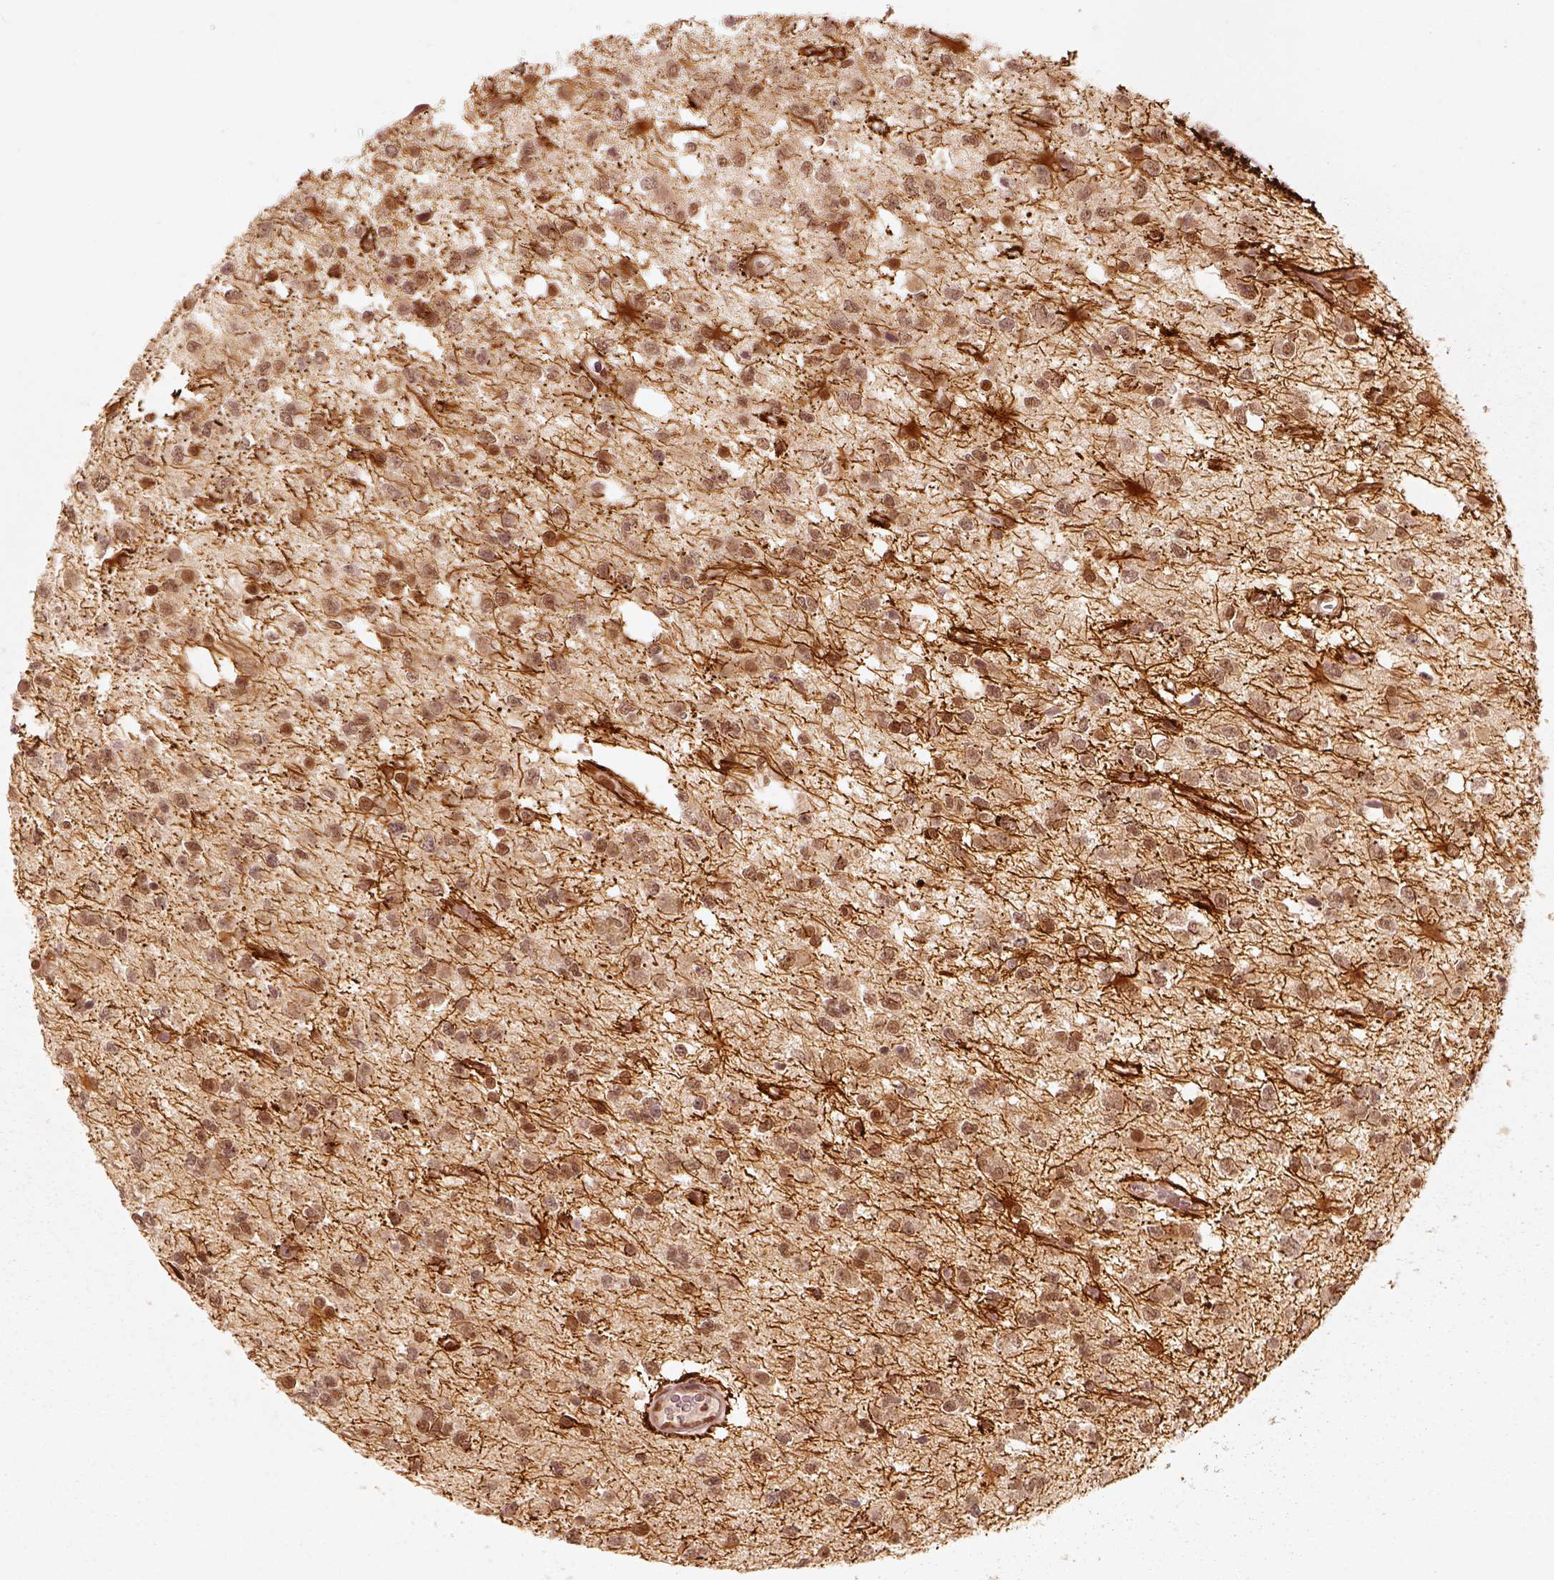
{"staining": {"intensity": "moderate", "quantity": "<25%", "location": "nuclear"}, "tissue": "glioma", "cell_type": "Tumor cells", "image_type": "cancer", "snomed": [{"axis": "morphology", "description": "Glioma, malignant, Low grade"}, {"axis": "topography", "description": "Brain"}], "caption": "High-power microscopy captured an IHC micrograph of malignant glioma (low-grade), revealing moderate nuclear positivity in approximately <25% of tumor cells. The protein is shown in brown color, while the nuclei are stained blue.", "gene": "GMEB2", "patient": {"sex": "female", "age": 45}}